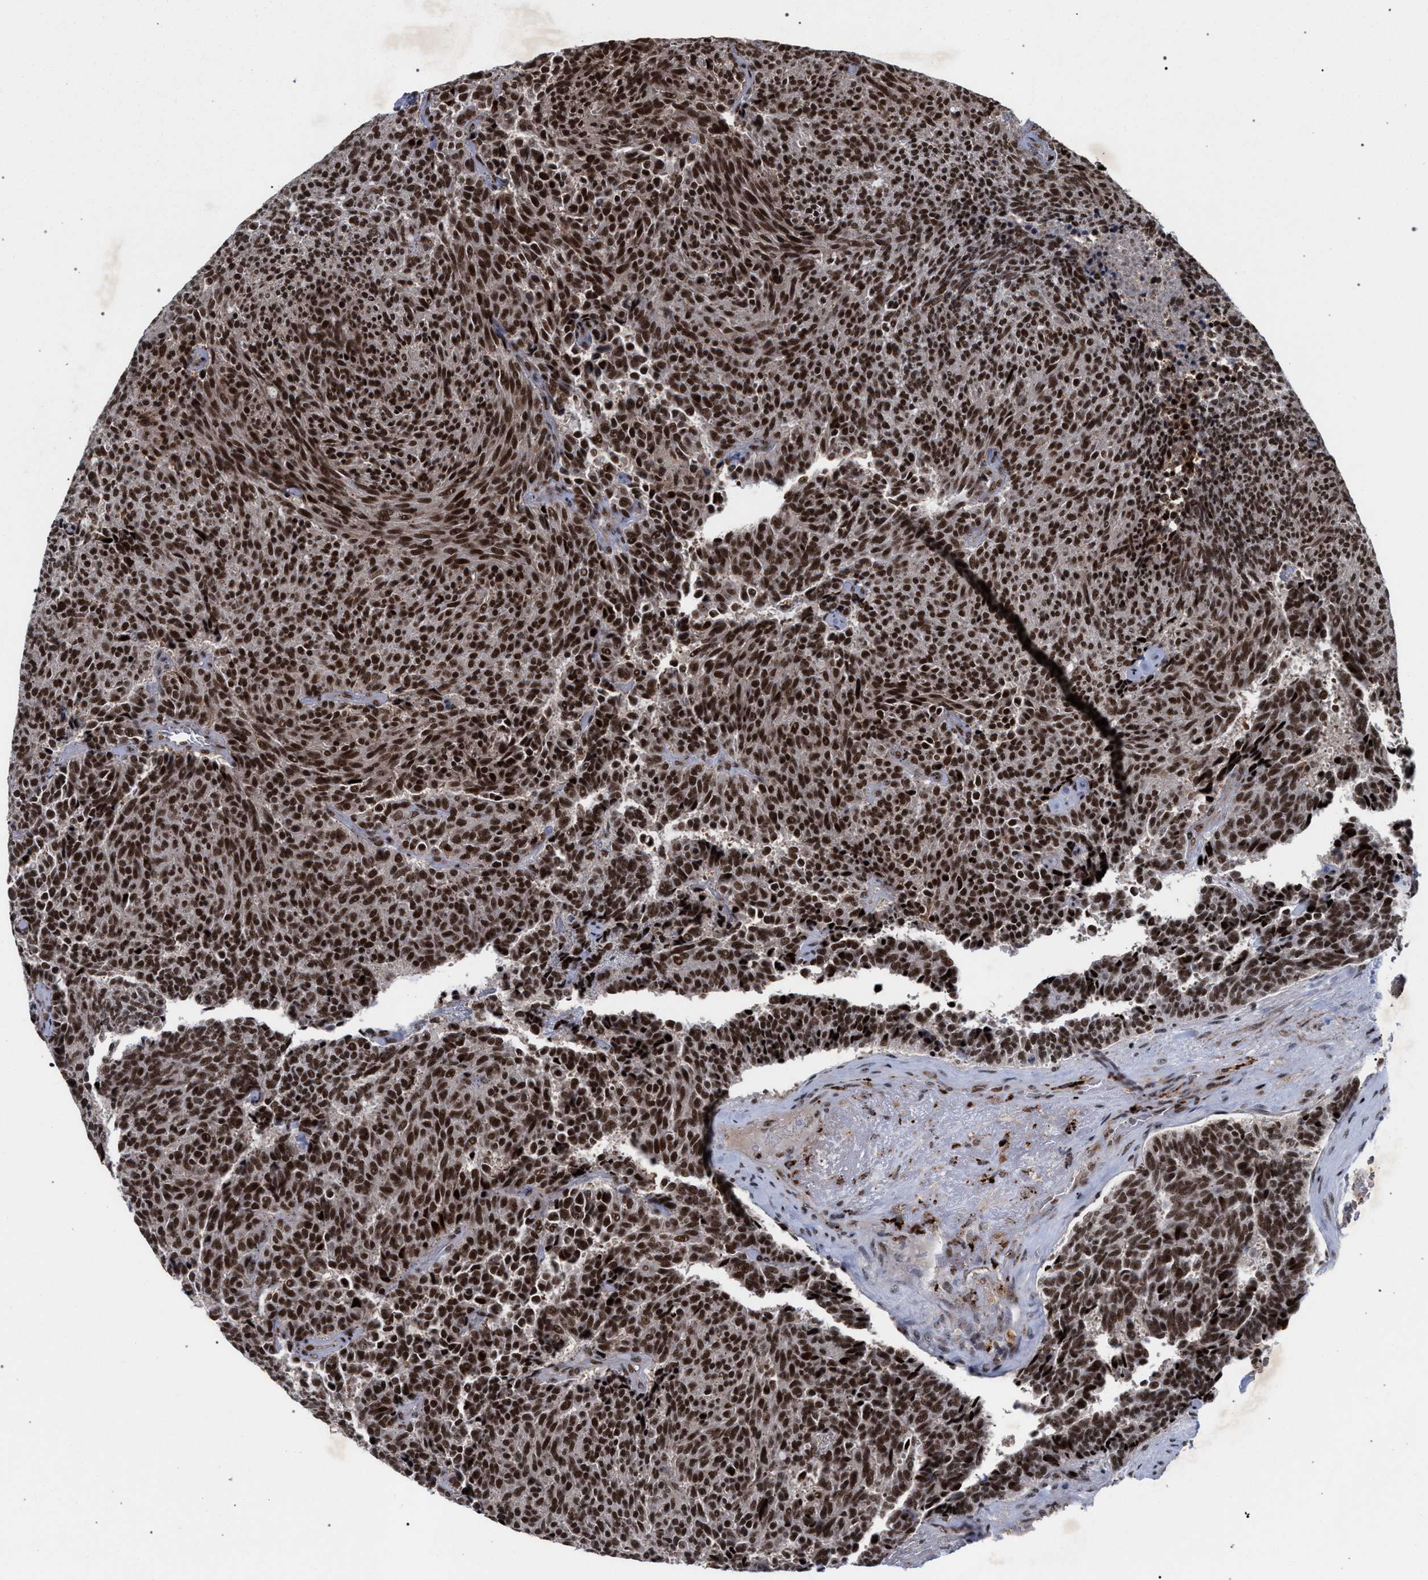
{"staining": {"intensity": "strong", "quantity": ">75%", "location": "nuclear"}, "tissue": "carcinoid", "cell_type": "Tumor cells", "image_type": "cancer", "snomed": [{"axis": "morphology", "description": "Carcinoid, malignant, NOS"}, {"axis": "topography", "description": "Pancreas"}], "caption": "A histopathology image of carcinoid (malignant) stained for a protein demonstrates strong nuclear brown staining in tumor cells.", "gene": "SCAF4", "patient": {"sex": "female", "age": 54}}